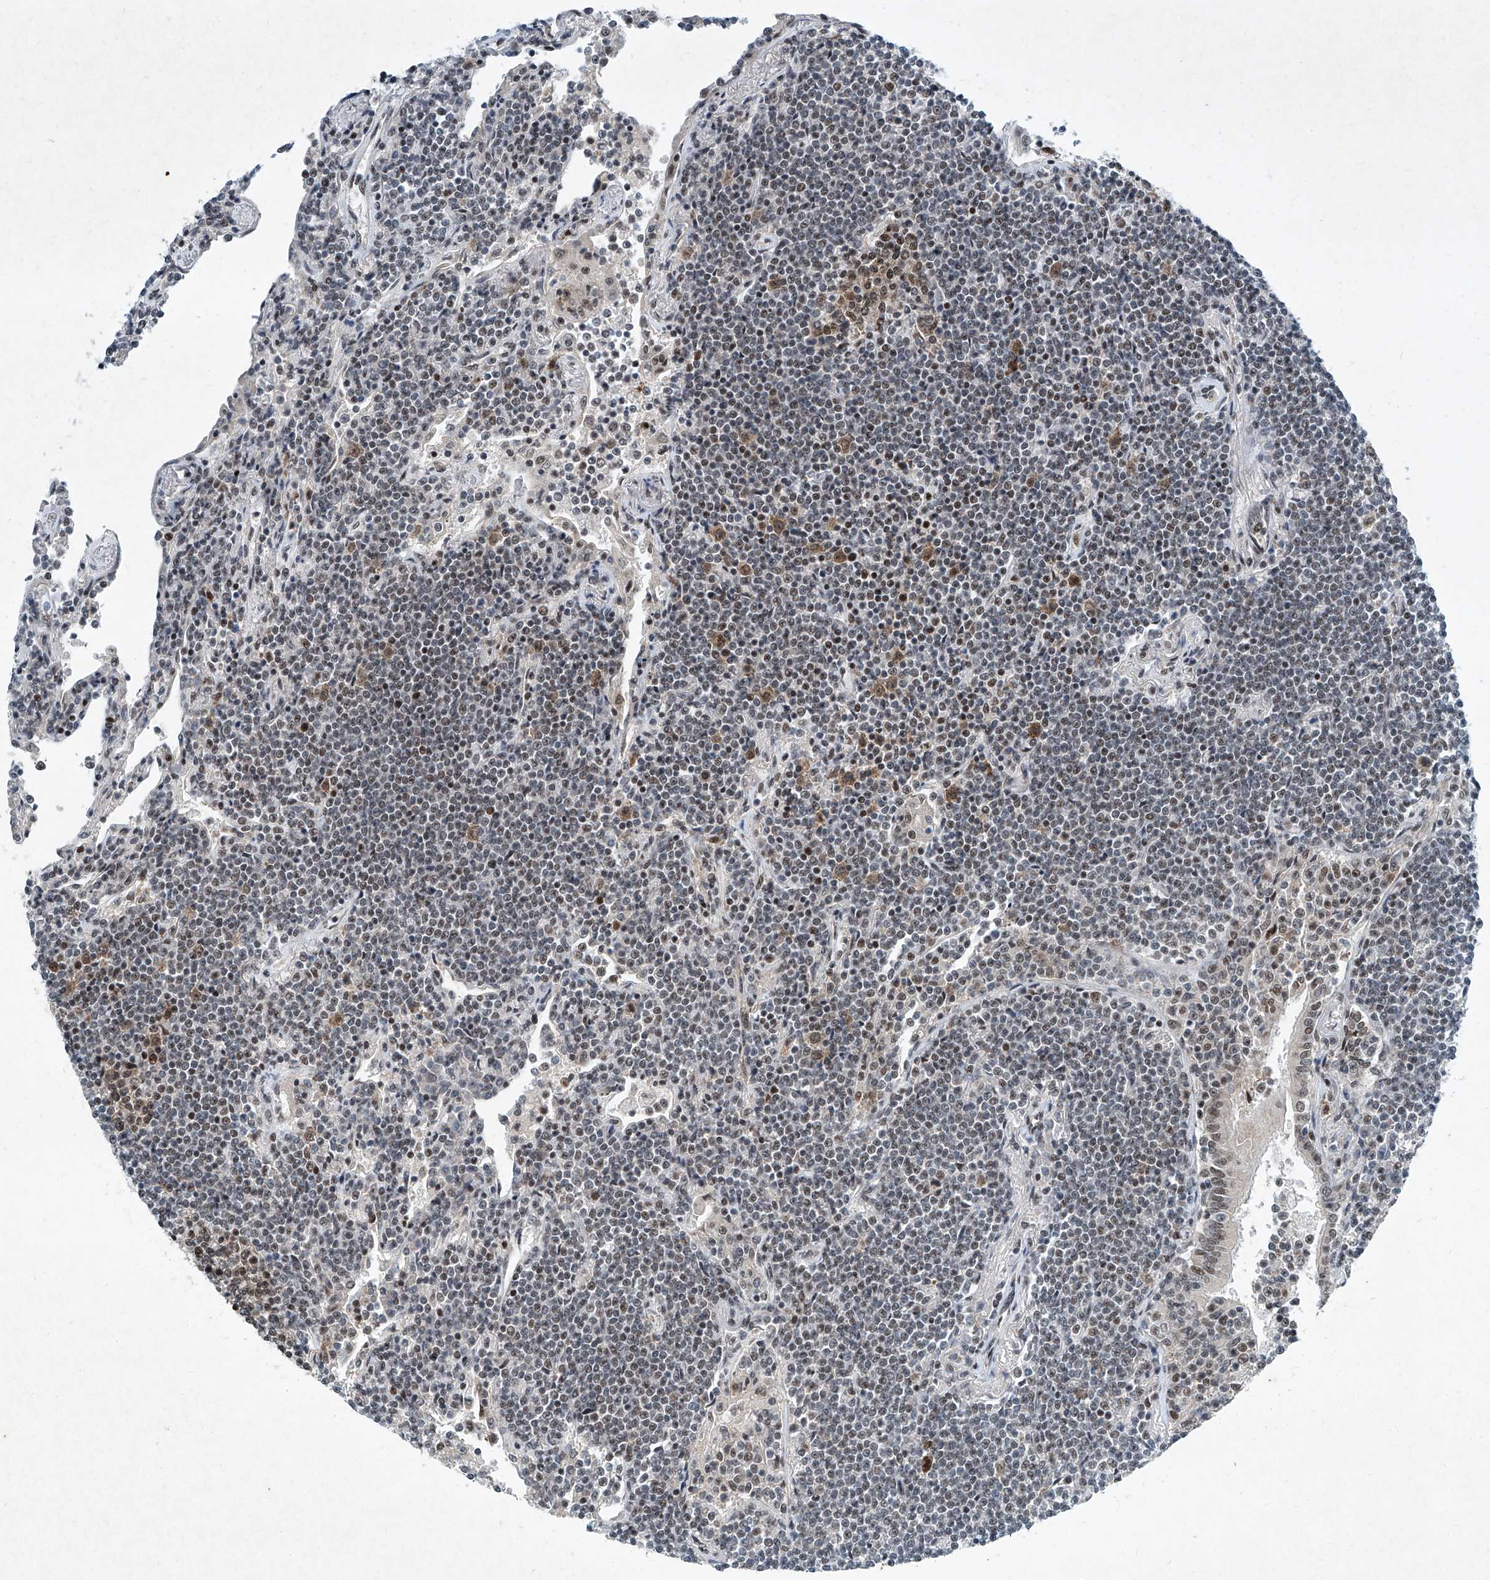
{"staining": {"intensity": "weak", "quantity": ">75%", "location": "nuclear"}, "tissue": "lymphoma", "cell_type": "Tumor cells", "image_type": "cancer", "snomed": [{"axis": "morphology", "description": "Malignant lymphoma, non-Hodgkin's type, Low grade"}, {"axis": "topography", "description": "Lung"}], "caption": "IHC (DAB) staining of human lymphoma exhibits weak nuclear protein positivity in about >75% of tumor cells.", "gene": "TFDP1", "patient": {"sex": "female", "age": 71}}